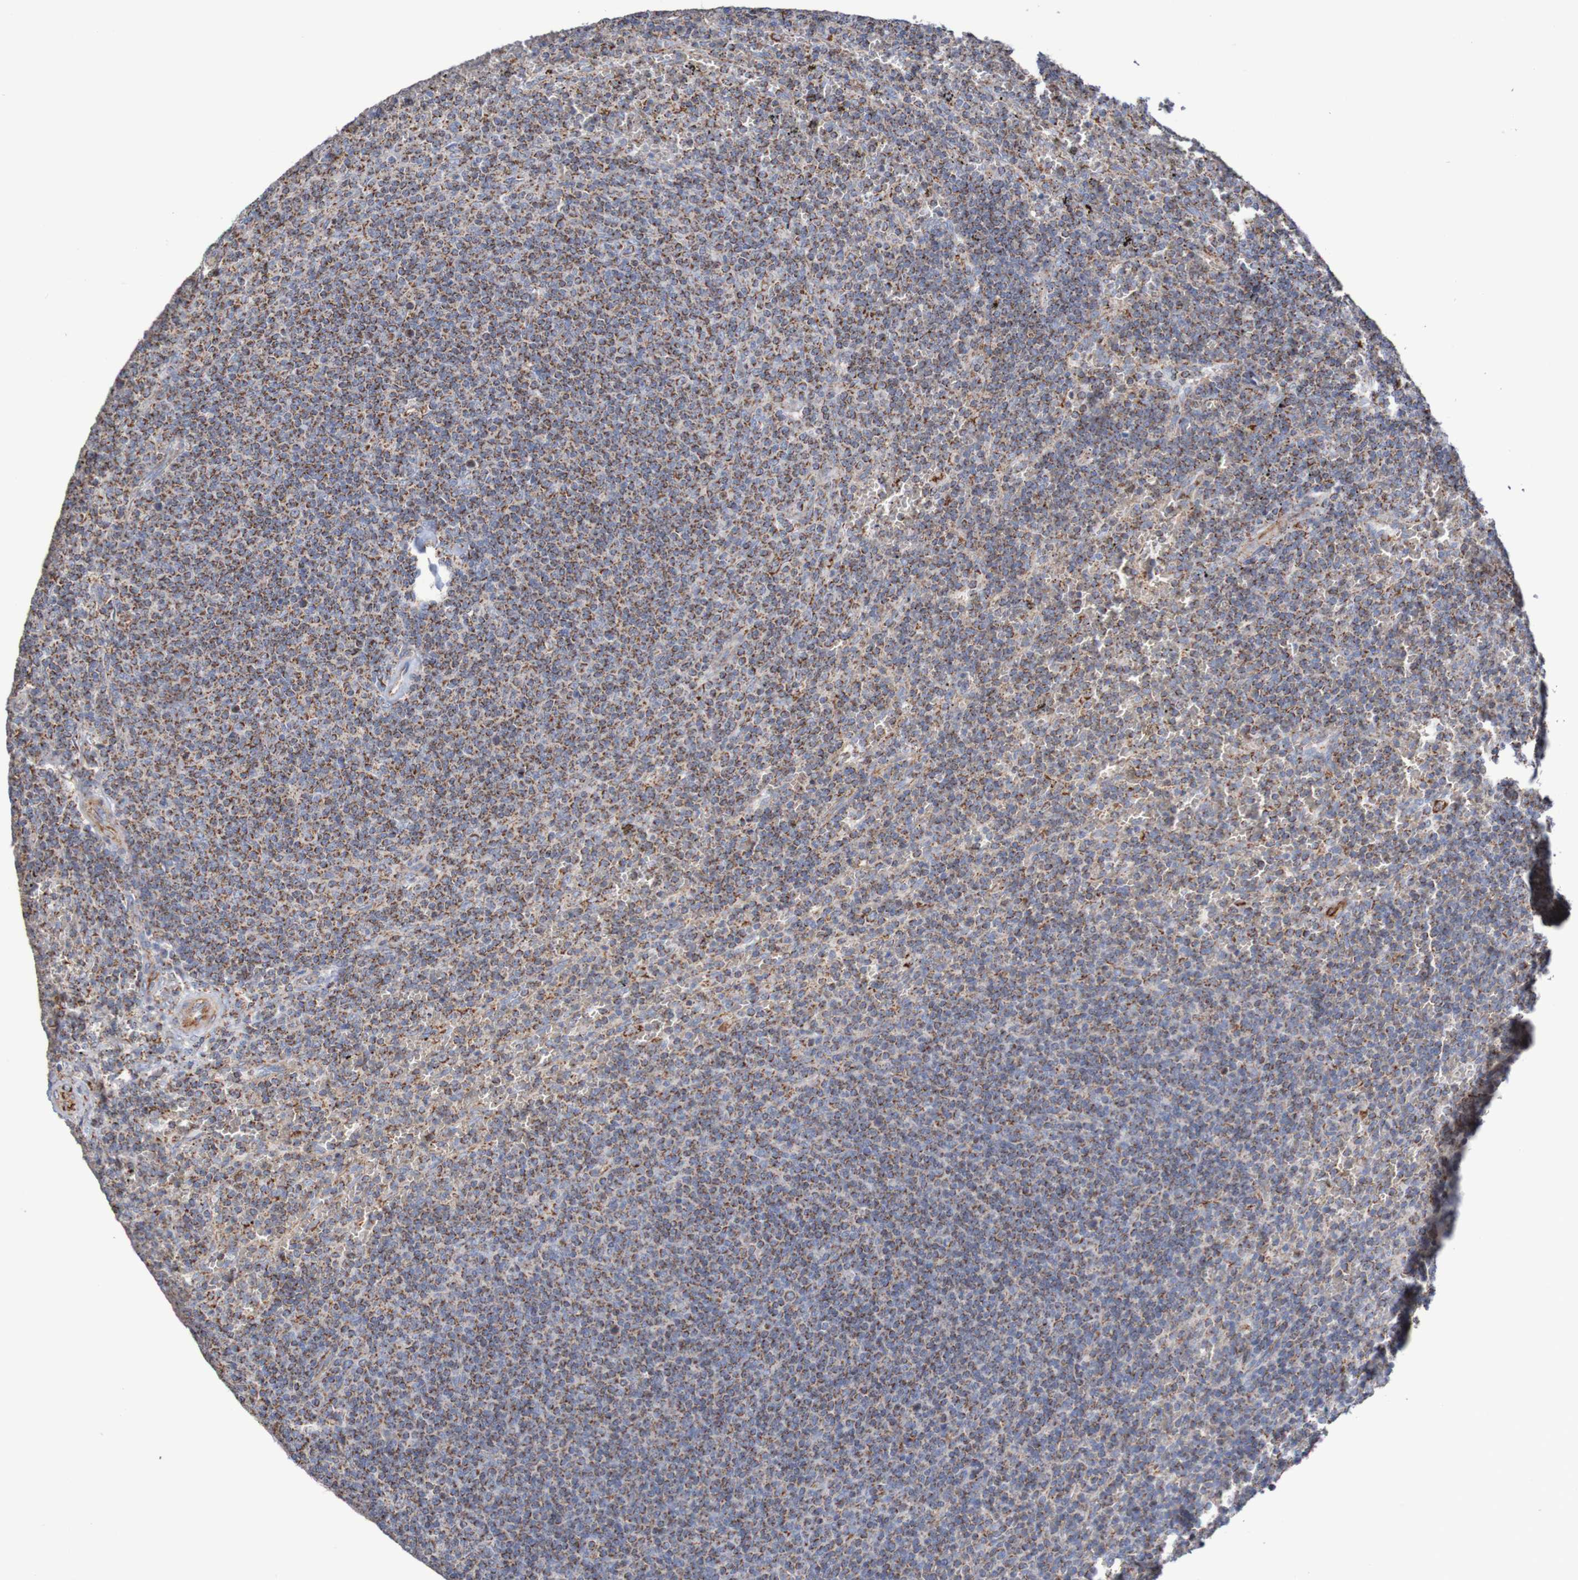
{"staining": {"intensity": "moderate", "quantity": ">75%", "location": "cytoplasmic/membranous"}, "tissue": "lymphoma", "cell_type": "Tumor cells", "image_type": "cancer", "snomed": [{"axis": "morphology", "description": "Malignant lymphoma, non-Hodgkin's type, Low grade"}, {"axis": "topography", "description": "Spleen"}], "caption": "About >75% of tumor cells in low-grade malignant lymphoma, non-Hodgkin's type display moderate cytoplasmic/membranous protein expression as visualized by brown immunohistochemical staining.", "gene": "MMEL1", "patient": {"sex": "female", "age": 50}}